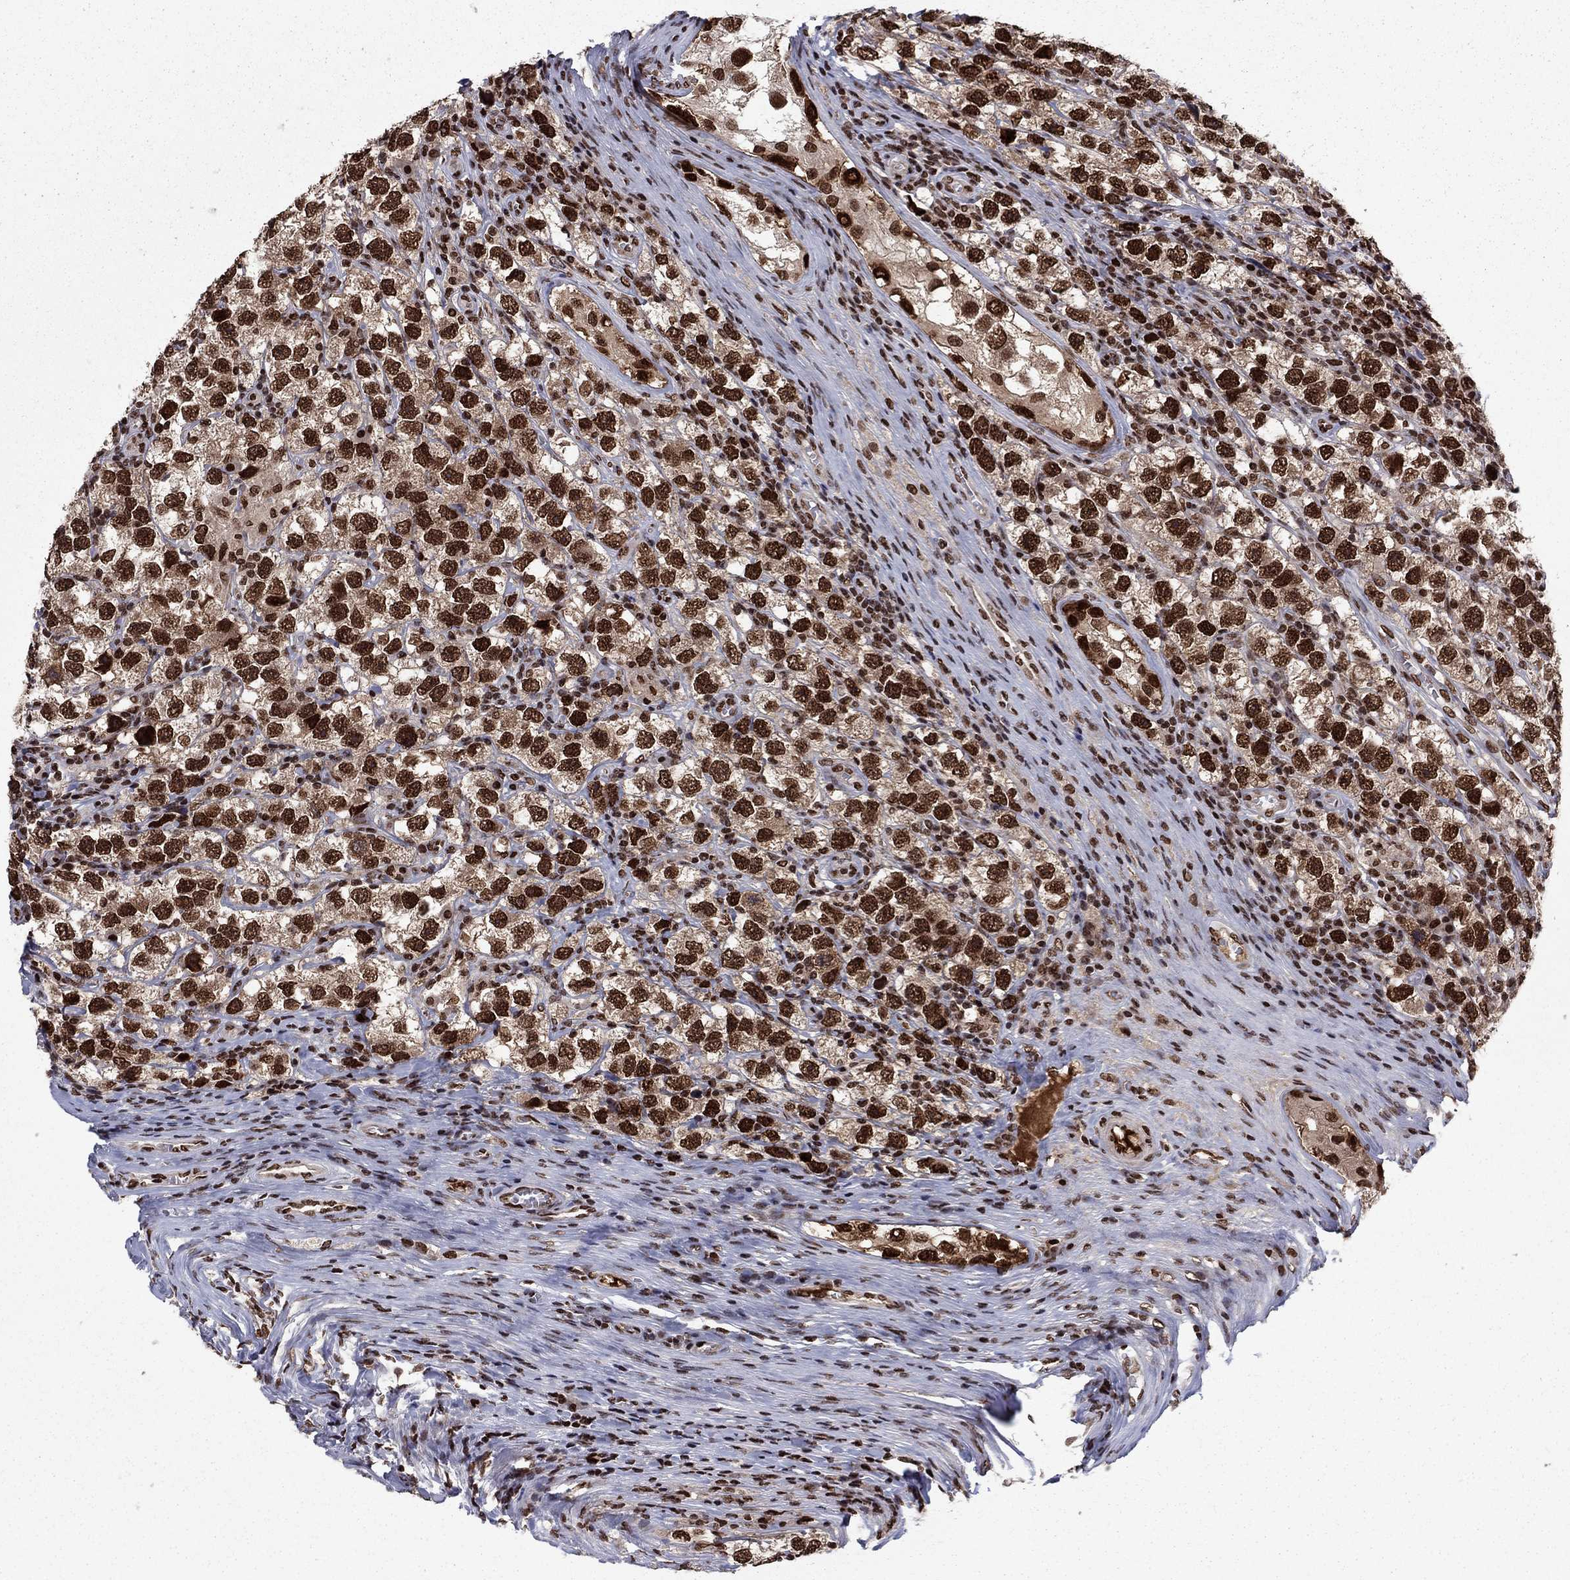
{"staining": {"intensity": "strong", "quantity": ">75%", "location": "nuclear"}, "tissue": "testis cancer", "cell_type": "Tumor cells", "image_type": "cancer", "snomed": [{"axis": "morphology", "description": "Seminoma, NOS"}, {"axis": "topography", "description": "Testis"}], "caption": "Testis seminoma stained with immunohistochemistry (IHC) exhibits strong nuclear positivity in approximately >75% of tumor cells. Using DAB (brown) and hematoxylin (blue) stains, captured at high magnification using brightfield microscopy.", "gene": "USP54", "patient": {"sex": "male", "age": 26}}